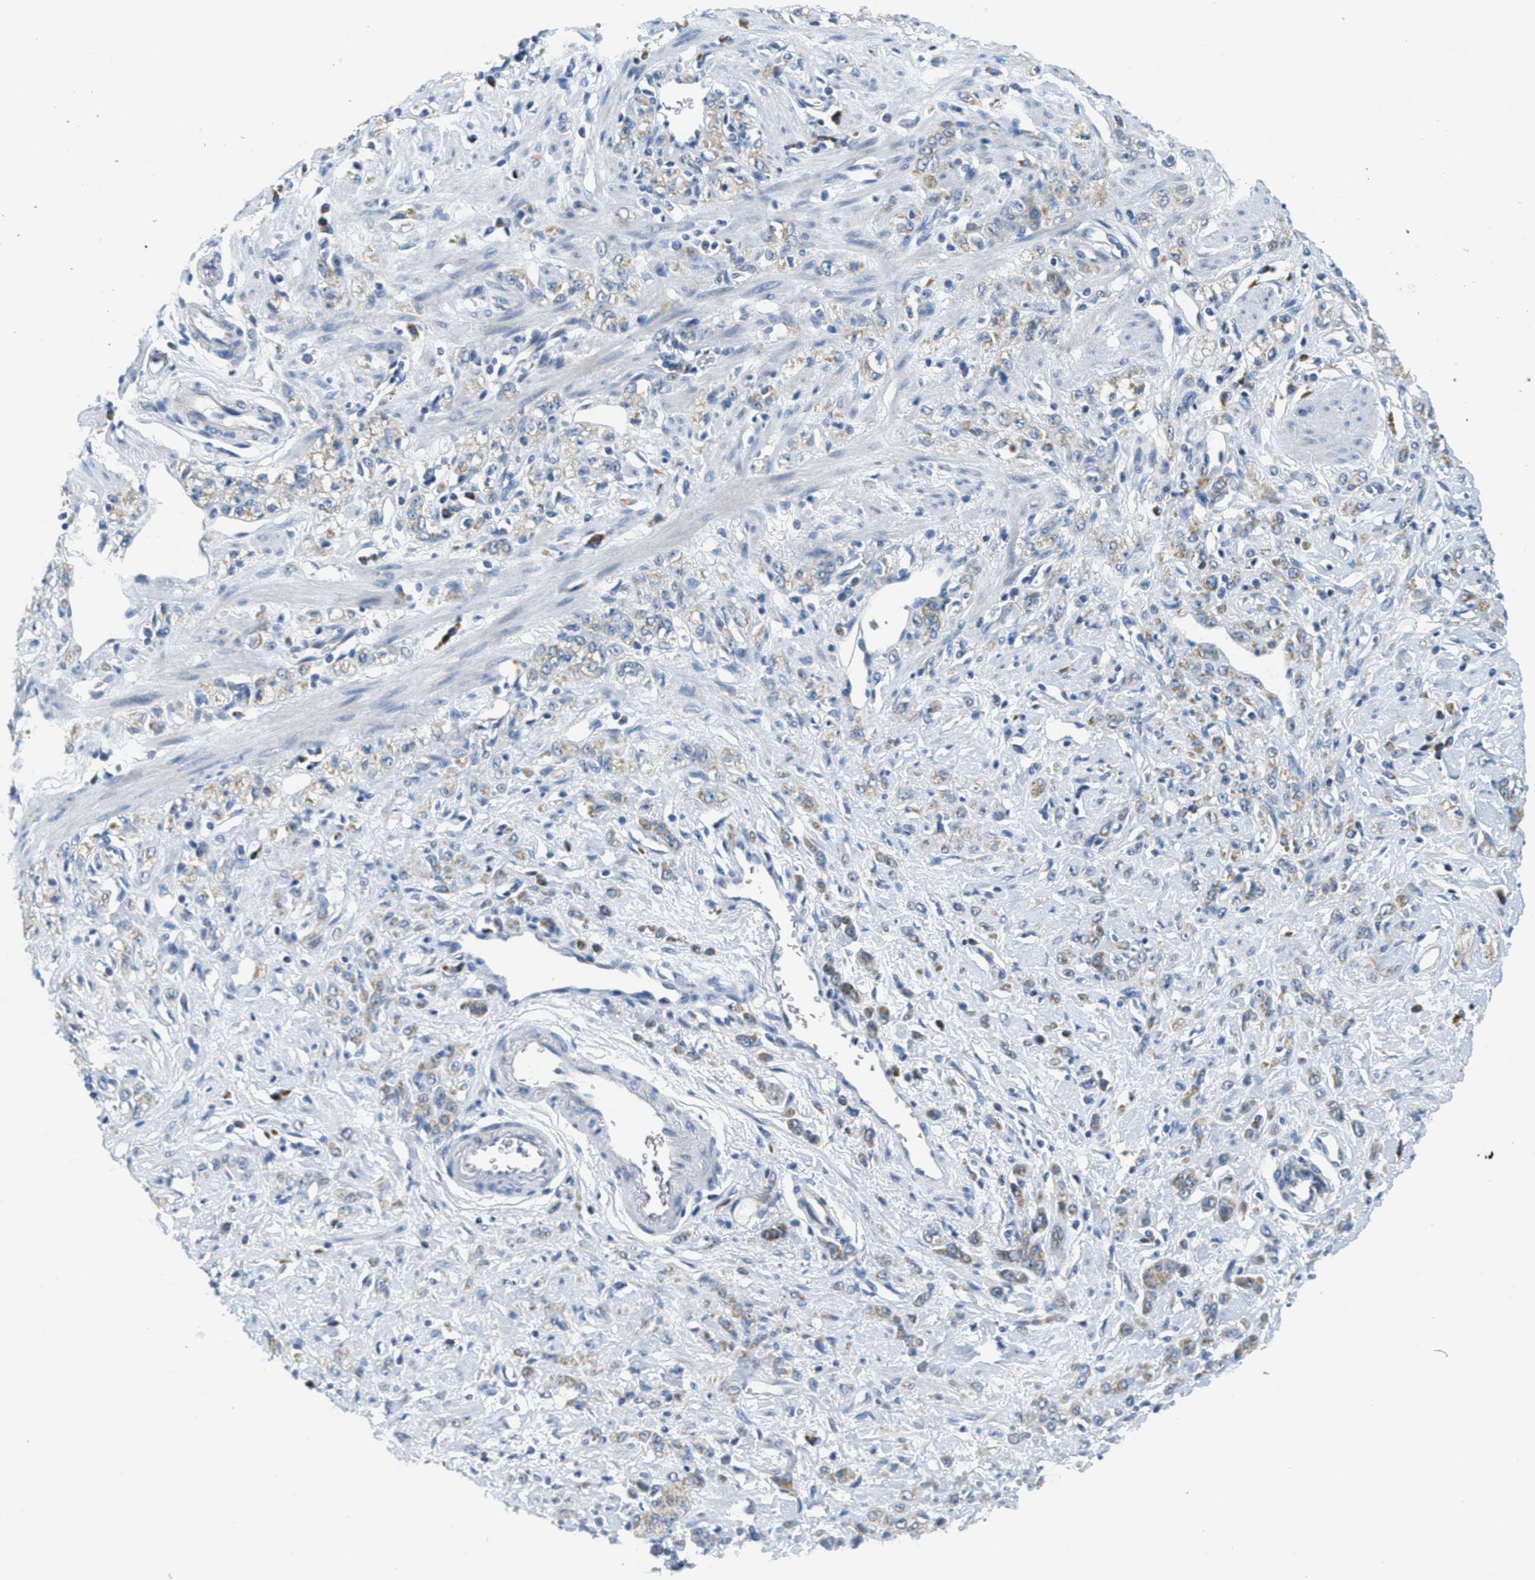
{"staining": {"intensity": "weak", "quantity": "25%-75%", "location": "cytoplasmic/membranous"}, "tissue": "stomach cancer", "cell_type": "Tumor cells", "image_type": "cancer", "snomed": [{"axis": "morphology", "description": "Normal tissue, NOS"}, {"axis": "morphology", "description": "Adenocarcinoma, NOS"}, {"axis": "topography", "description": "Stomach"}], "caption": "Weak cytoplasmic/membranous protein expression is identified in about 25%-75% of tumor cells in adenocarcinoma (stomach).", "gene": "CA4", "patient": {"sex": "male", "age": 82}}